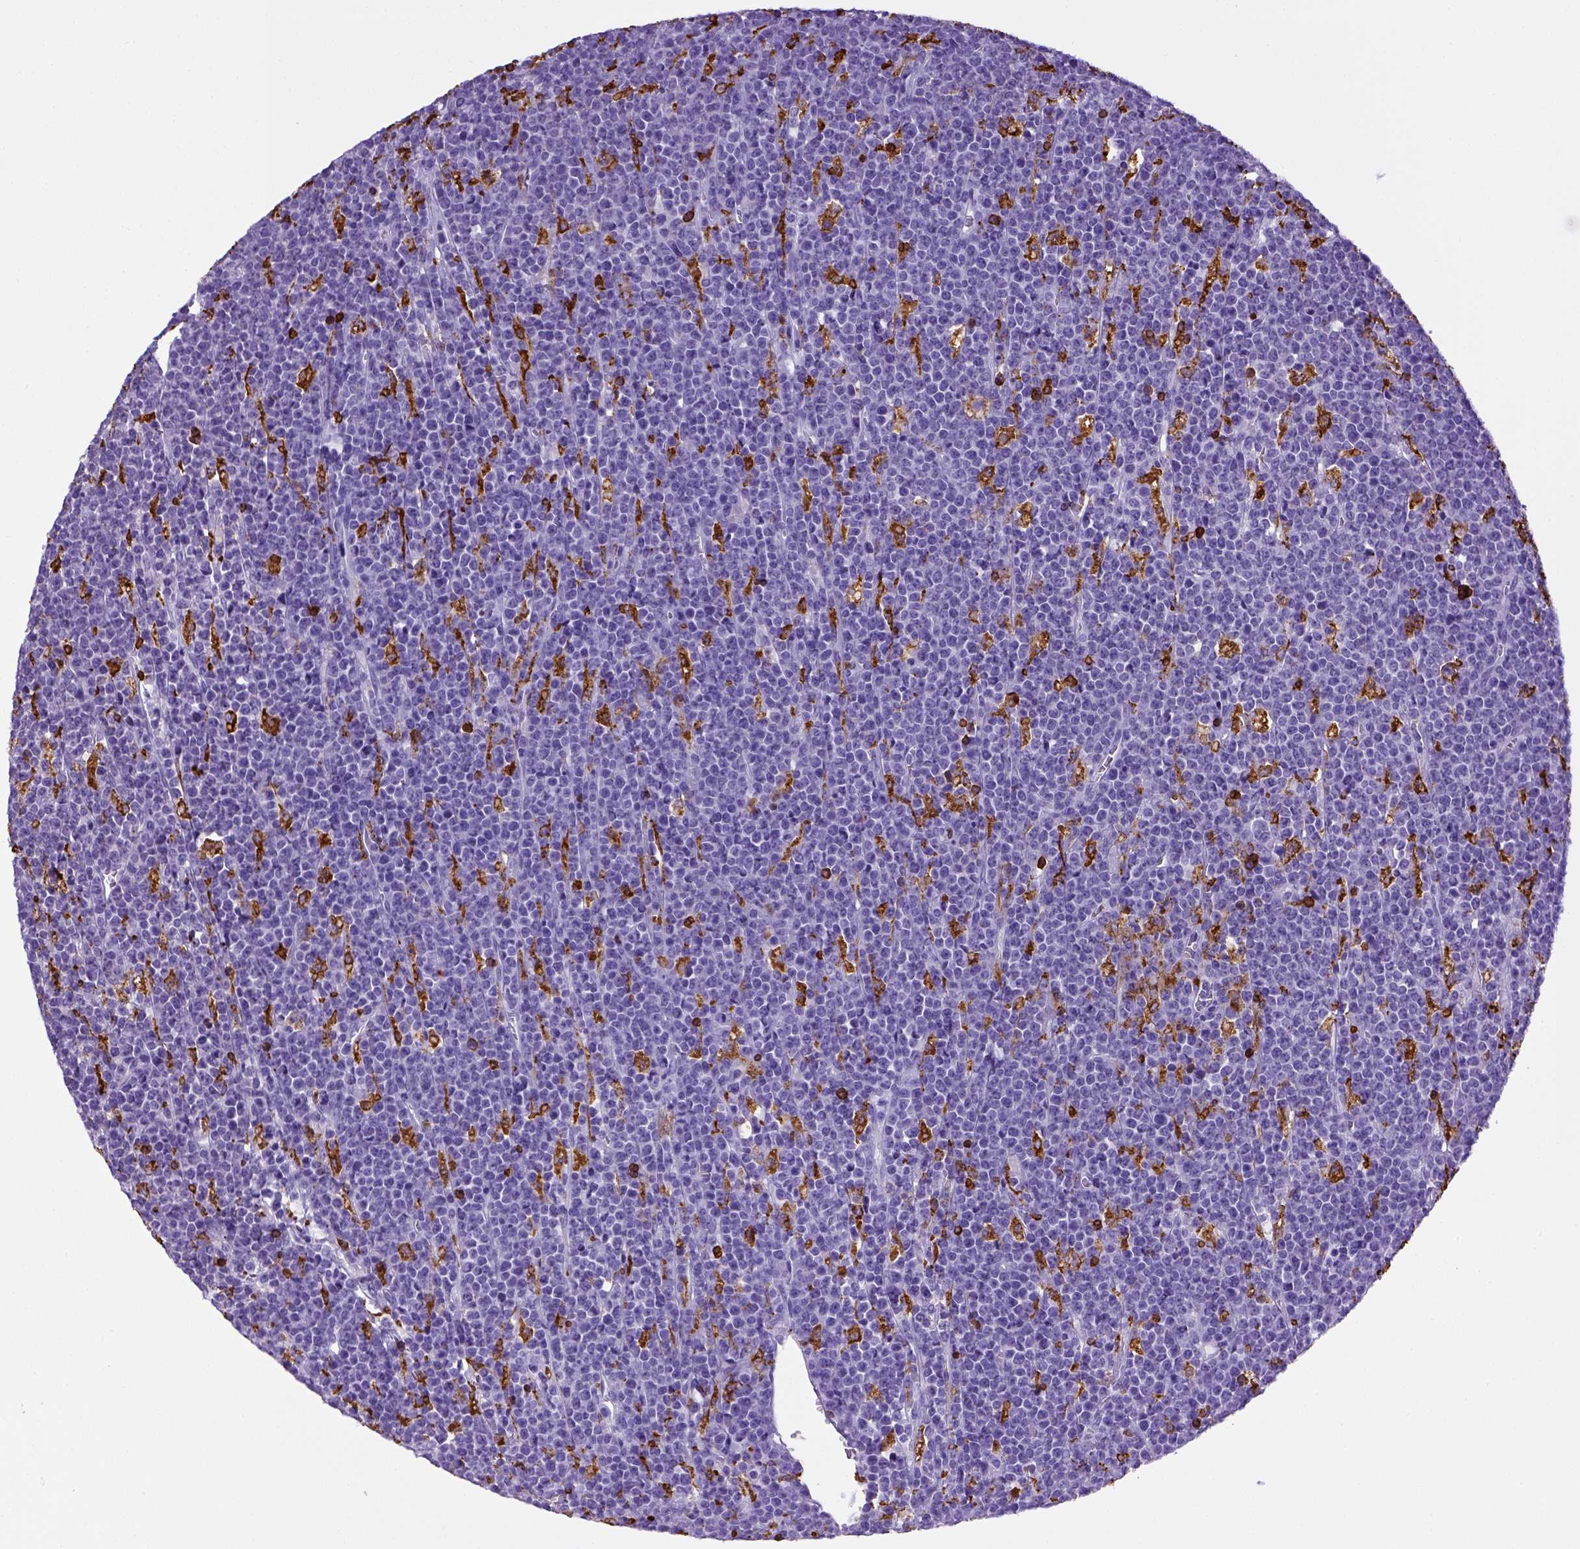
{"staining": {"intensity": "negative", "quantity": "none", "location": "none"}, "tissue": "lymphoma", "cell_type": "Tumor cells", "image_type": "cancer", "snomed": [{"axis": "morphology", "description": "Malignant lymphoma, non-Hodgkin's type, High grade"}, {"axis": "topography", "description": "Ovary"}], "caption": "The histopathology image displays no significant staining in tumor cells of lymphoma. Brightfield microscopy of immunohistochemistry (IHC) stained with DAB (brown) and hematoxylin (blue), captured at high magnification.", "gene": "CD68", "patient": {"sex": "female", "age": 56}}